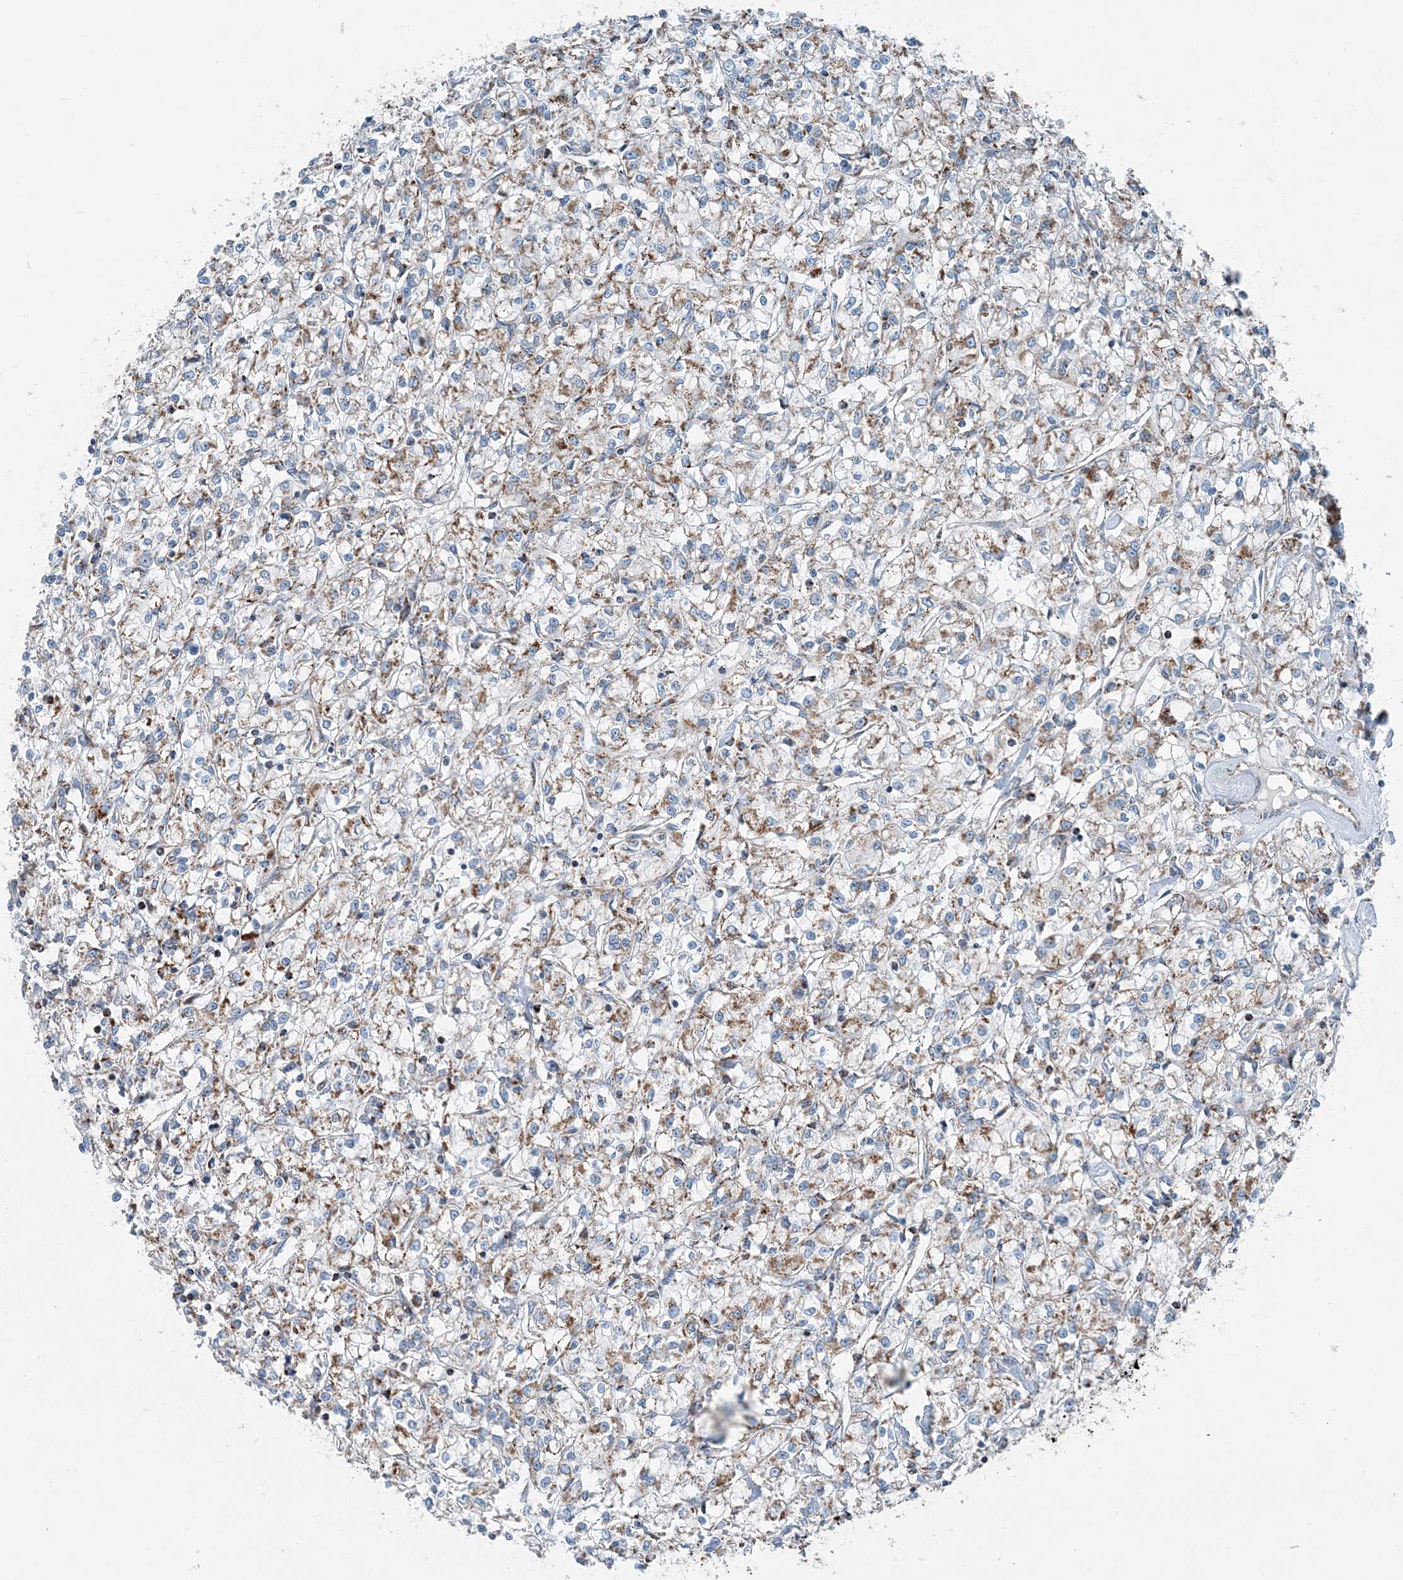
{"staining": {"intensity": "moderate", "quantity": ">75%", "location": "cytoplasmic/membranous"}, "tissue": "renal cancer", "cell_type": "Tumor cells", "image_type": "cancer", "snomed": [{"axis": "morphology", "description": "Adenocarcinoma, NOS"}, {"axis": "topography", "description": "Kidney"}], "caption": "This photomicrograph reveals renal cancer (adenocarcinoma) stained with immunohistochemistry to label a protein in brown. The cytoplasmic/membranous of tumor cells show moderate positivity for the protein. Nuclei are counter-stained blue.", "gene": "INTU", "patient": {"sex": "female", "age": 59}}